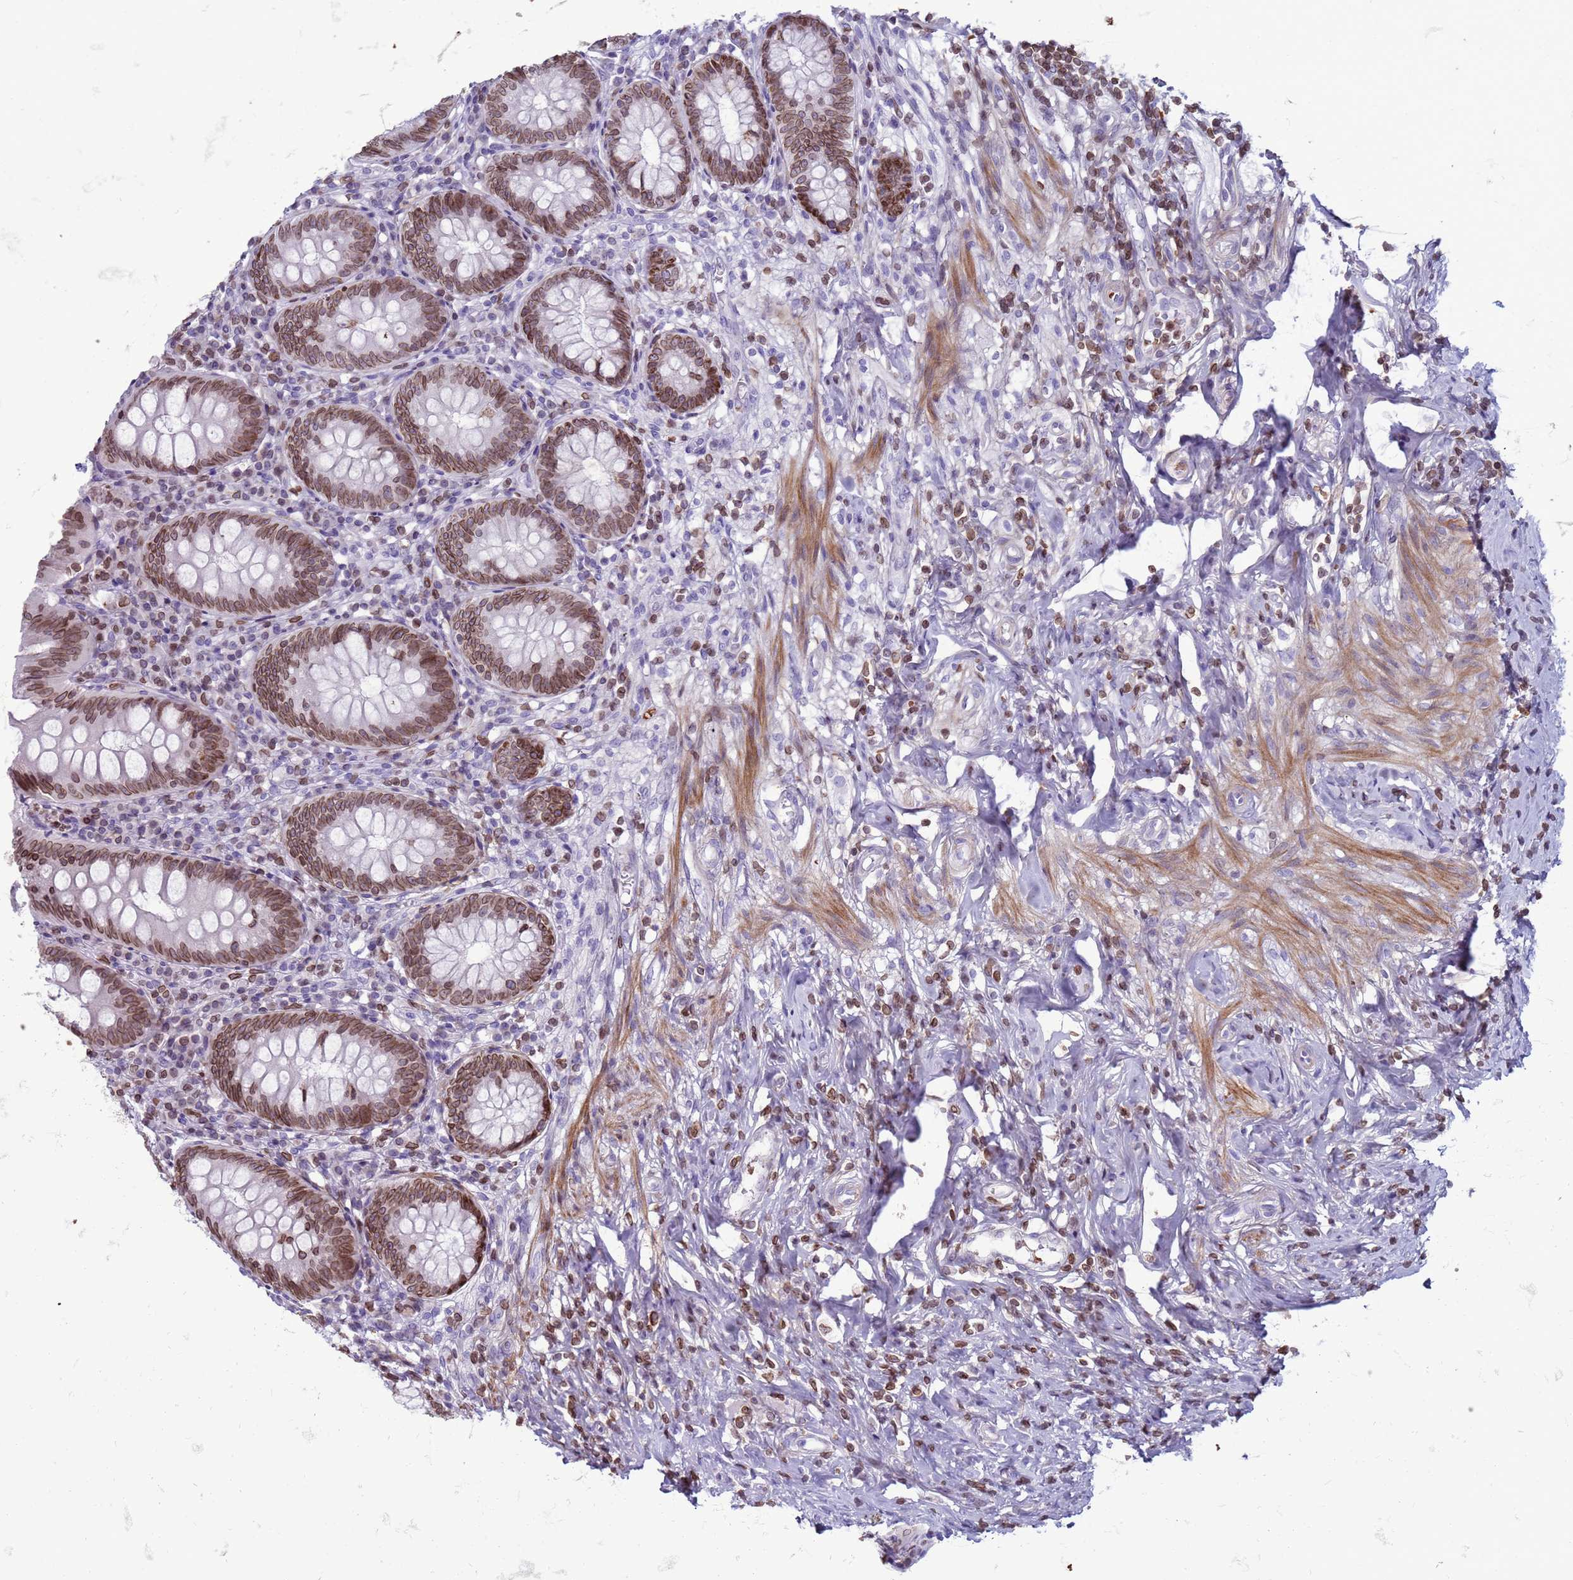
{"staining": {"intensity": "moderate", "quantity": ">75%", "location": "cytoplasmic/membranous,nuclear"}, "tissue": "appendix", "cell_type": "Glandular cells", "image_type": "normal", "snomed": [{"axis": "morphology", "description": "Normal tissue, NOS"}, {"axis": "topography", "description": "Appendix"}], "caption": "Protein staining reveals moderate cytoplasmic/membranous,nuclear staining in approximately >75% of glandular cells in benign appendix.", "gene": "METTL25B", "patient": {"sex": "female", "age": 54}}